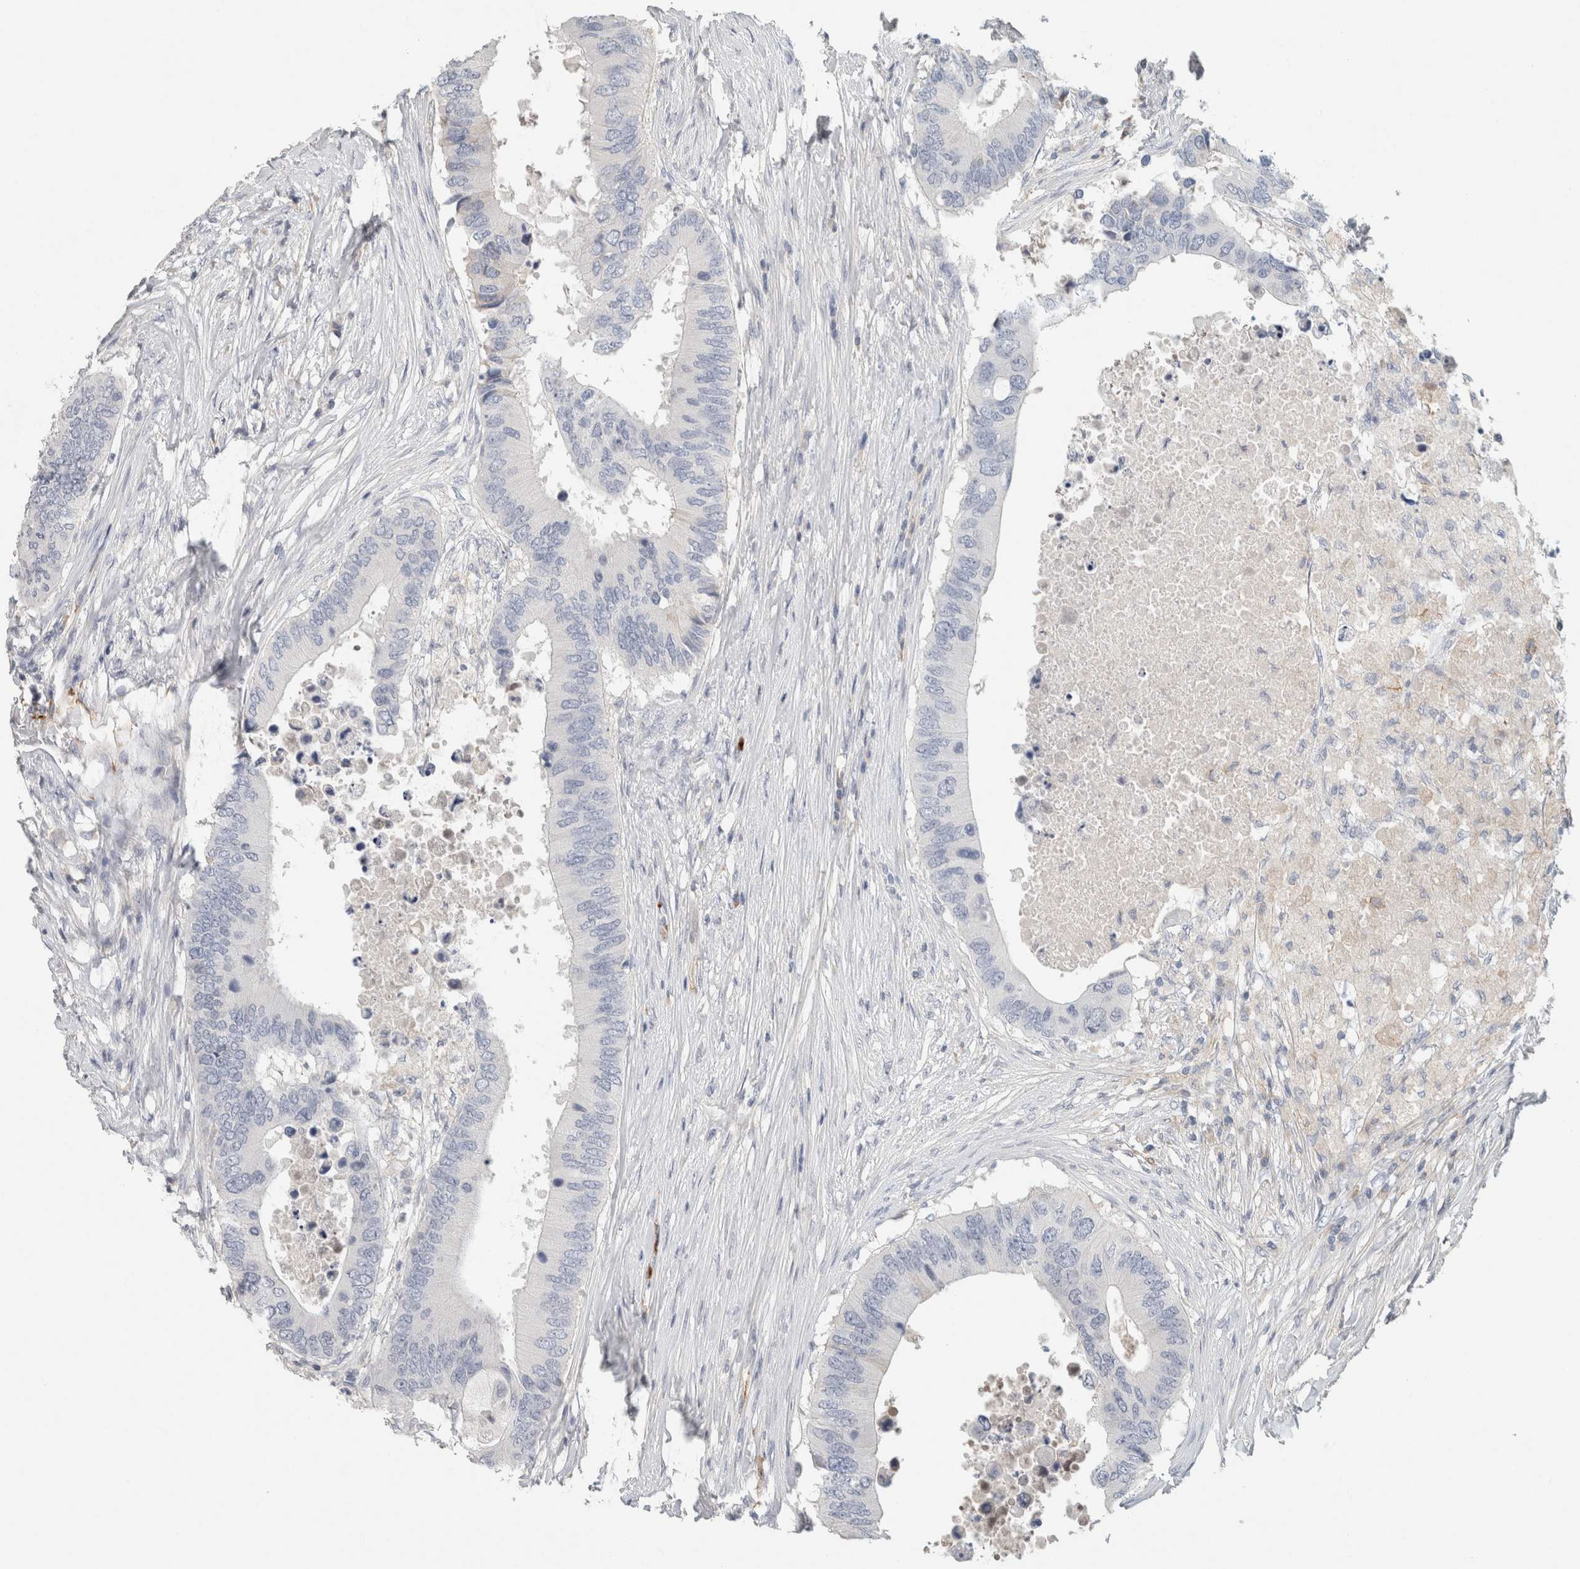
{"staining": {"intensity": "negative", "quantity": "none", "location": "none"}, "tissue": "colorectal cancer", "cell_type": "Tumor cells", "image_type": "cancer", "snomed": [{"axis": "morphology", "description": "Adenocarcinoma, NOS"}, {"axis": "topography", "description": "Colon"}], "caption": "High power microscopy histopathology image of an IHC image of colorectal cancer (adenocarcinoma), revealing no significant staining in tumor cells.", "gene": "CD36", "patient": {"sex": "male", "age": 71}}